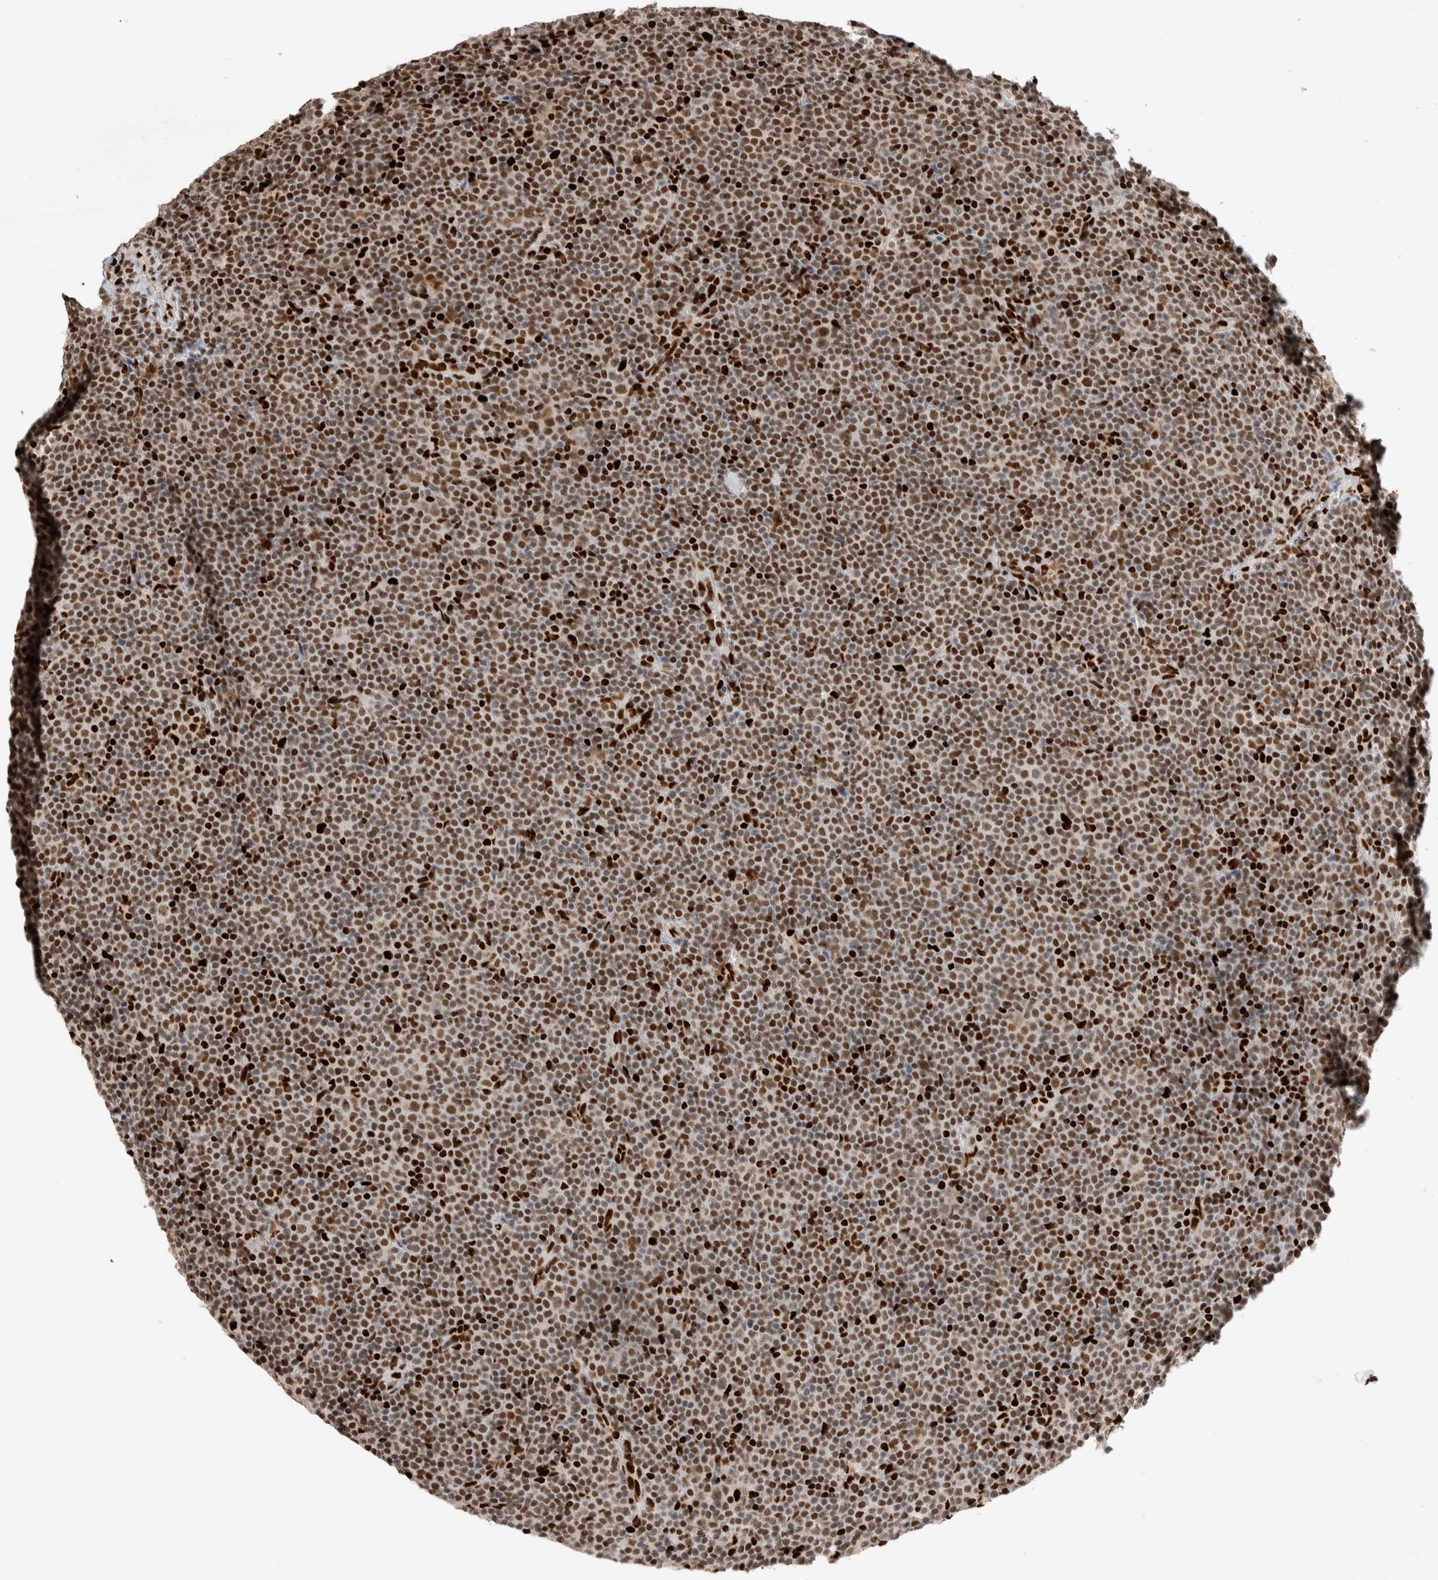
{"staining": {"intensity": "strong", "quantity": "25%-75%", "location": "nuclear"}, "tissue": "lymphoma", "cell_type": "Tumor cells", "image_type": "cancer", "snomed": [{"axis": "morphology", "description": "Malignant lymphoma, non-Hodgkin's type, Low grade"}, {"axis": "topography", "description": "Lymph node"}], "caption": "Human malignant lymphoma, non-Hodgkin's type (low-grade) stained with a protein marker exhibits strong staining in tumor cells.", "gene": "RNASEK-C17orf49", "patient": {"sex": "female", "age": 67}}